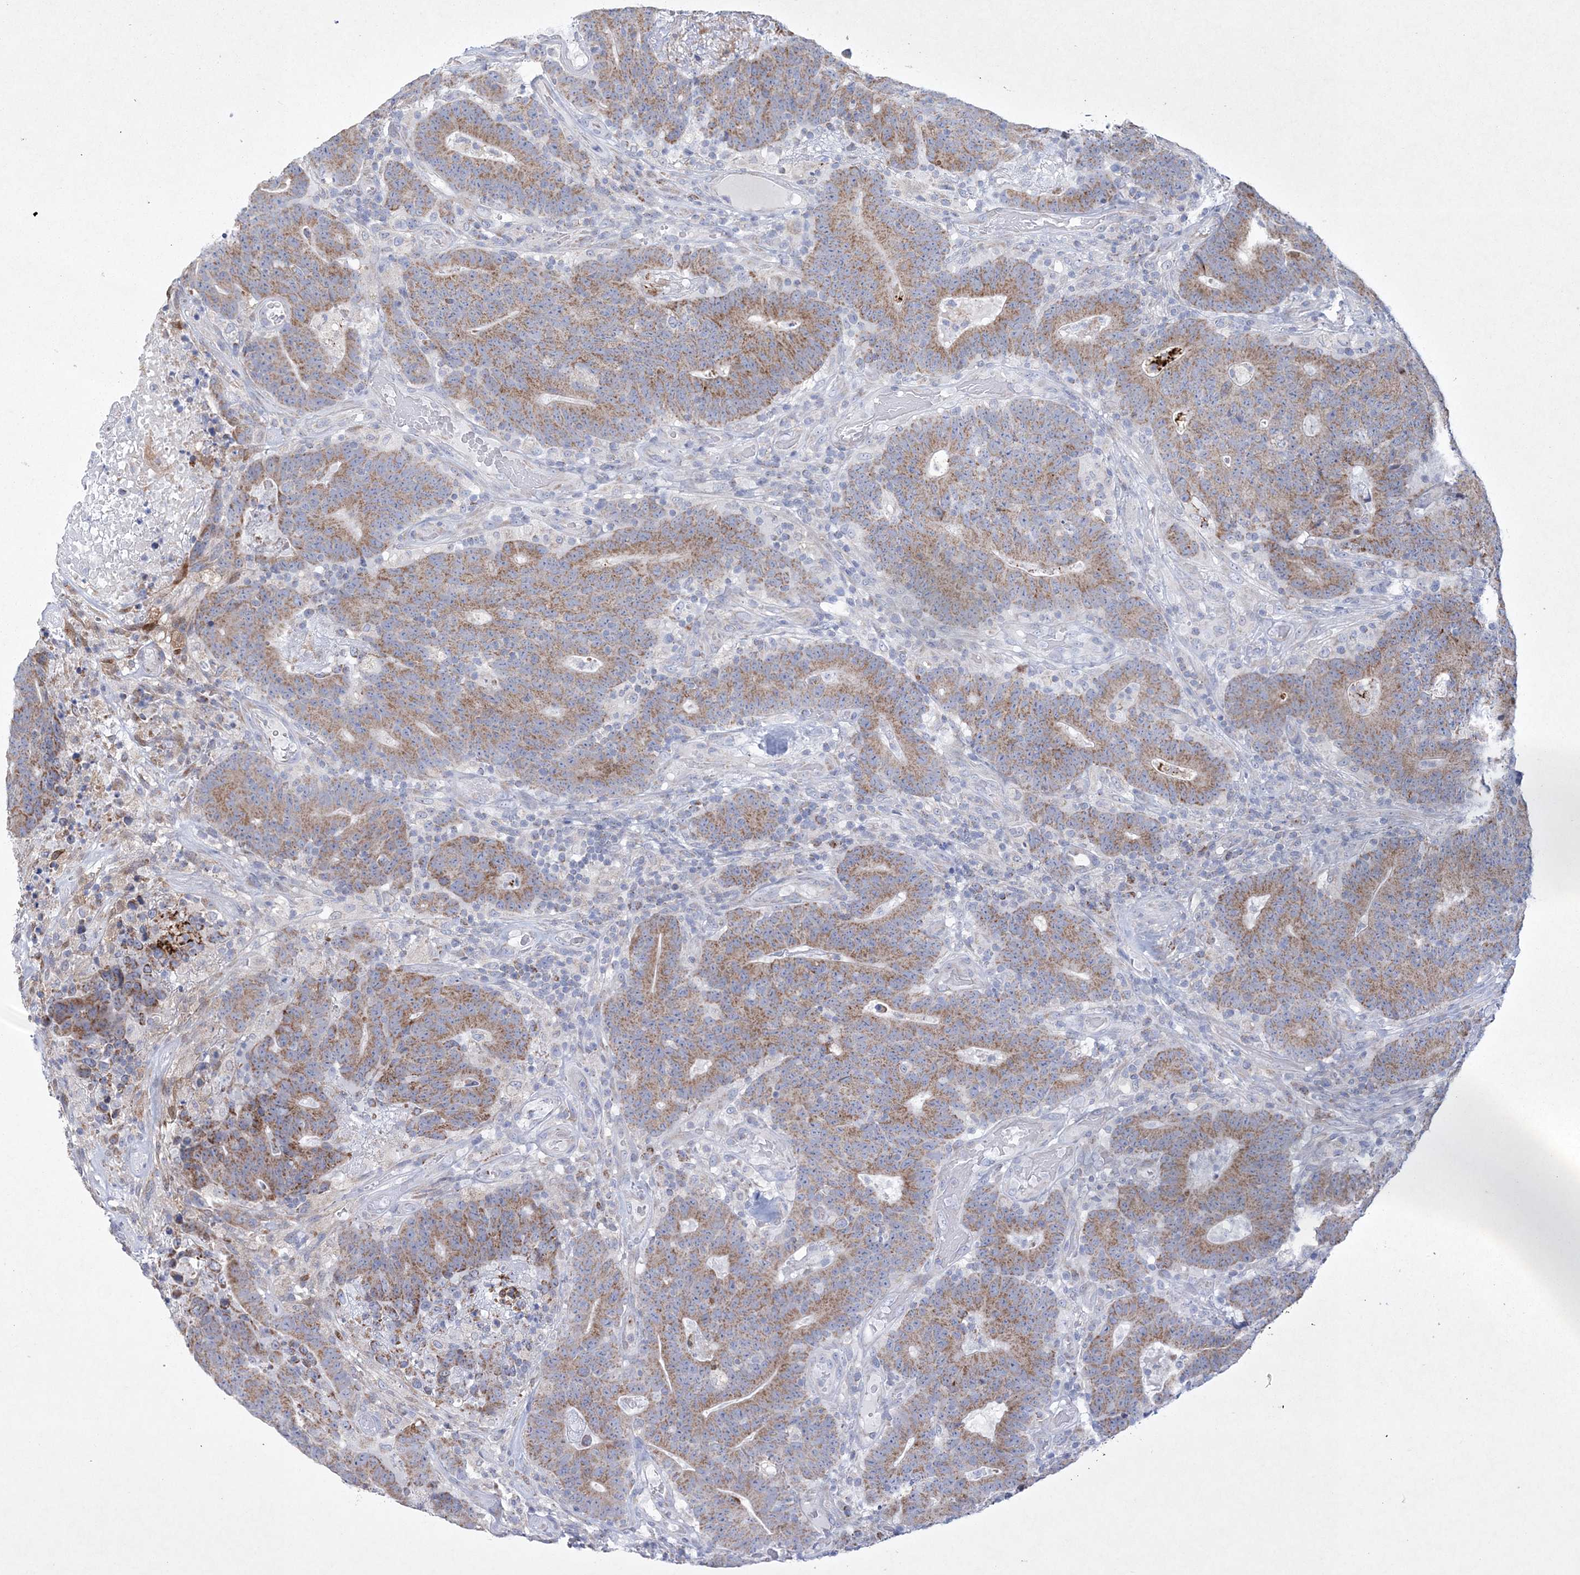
{"staining": {"intensity": "moderate", "quantity": ">75%", "location": "cytoplasmic/membranous"}, "tissue": "colorectal cancer", "cell_type": "Tumor cells", "image_type": "cancer", "snomed": [{"axis": "morphology", "description": "Normal tissue, NOS"}, {"axis": "morphology", "description": "Adenocarcinoma, NOS"}, {"axis": "topography", "description": "Colon"}], "caption": "This micrograph demonstrates immunohistochemistry staining of human colorectal cancer (adenocarcinoma), with medium moderate cytoplasmic/membranous positivity in about >75% of tumor cells.", "gene": "CES4A", "patient": {"sex": "female", "age": 75}}